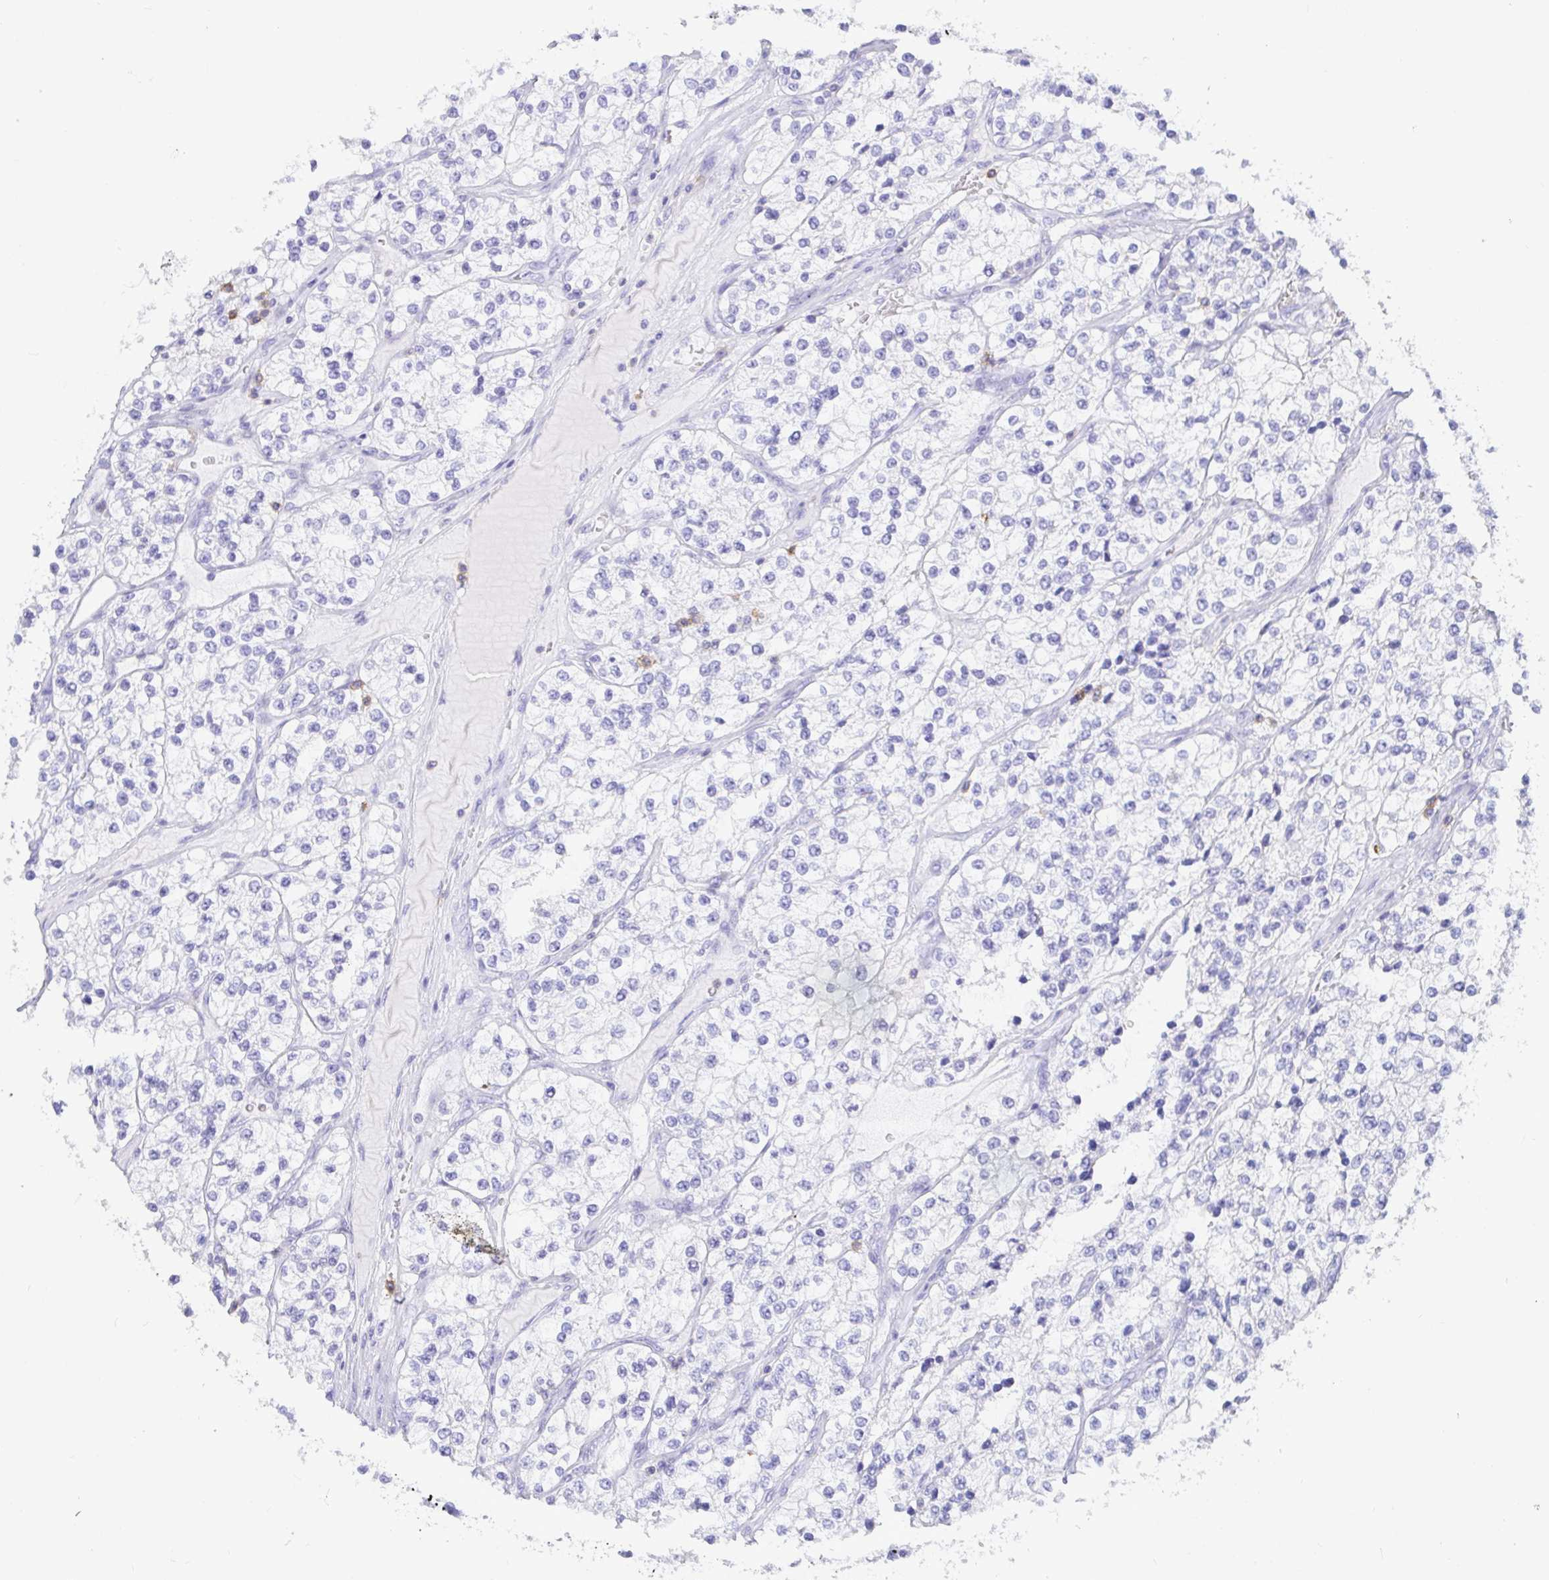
{"staining": {"intensity": "negative", "quantity": "none", "location": "none"}, "tissue": "renal cancer", "cell_type": "Tumor cells", "image_type": "cancer", "snomed": [{"axis": "morphology", "description": "Adenocarcinoma, NOS"}, {"axis": "topography", "description": "Kidney"}], "caption": "Tumor cells are negative for brown protein staining in renal cancer. (DAB (3,3'-diaminobenzidine) immunohistochemistry, high magnification).", "gene": "CD5", "patient": {"sex": "female", "age": 57}}